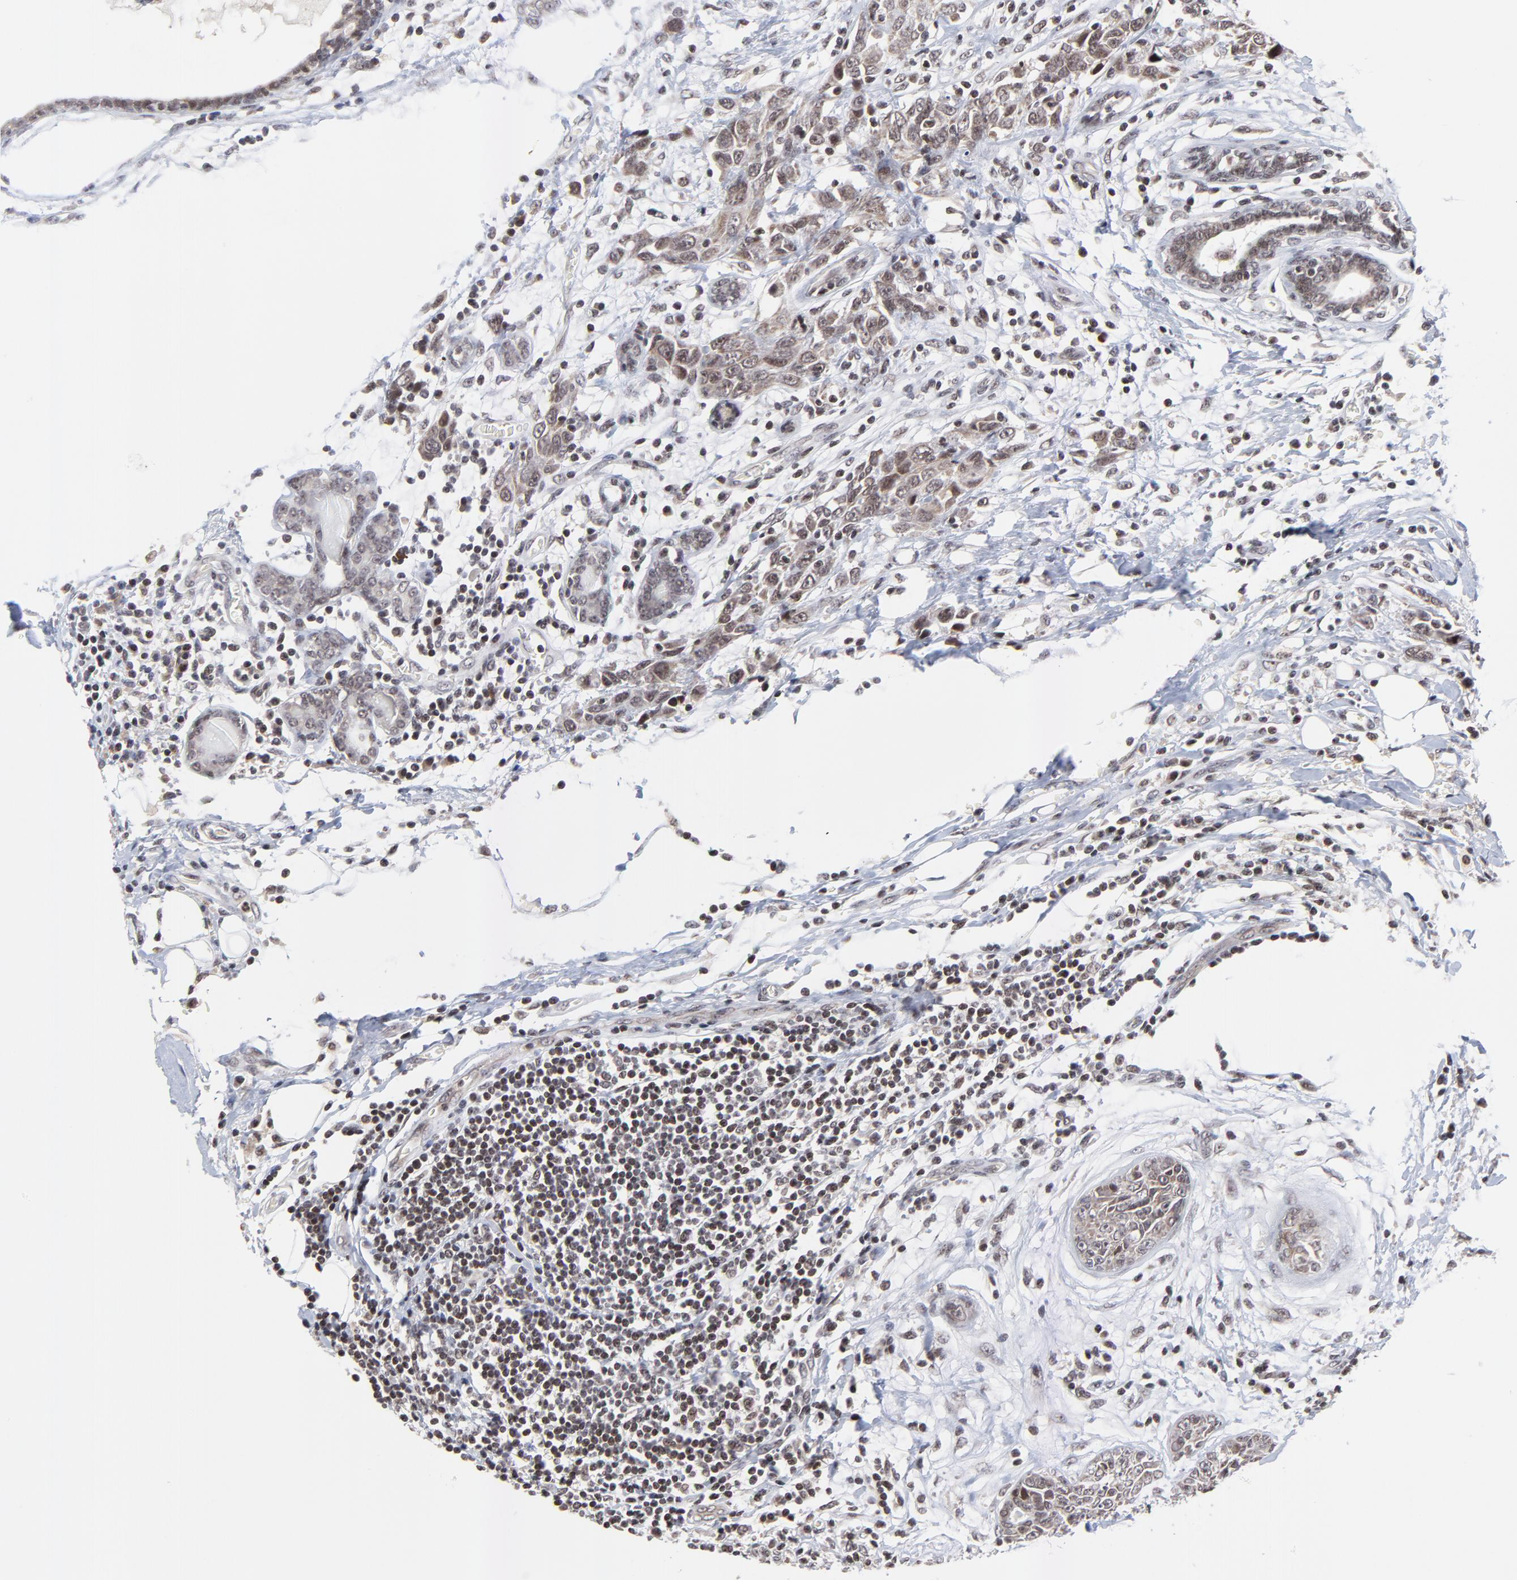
{"staining": {"intensity": "moderate", "quantity": ">75%", "location": "cytoplasmic/membranous,nuclear"}, "tissue": "breast cancer", "cell_type": "Tumor cells", "image_type": "cancer", "snomed": [{"axis": "morphology", "description": "Duct carcinoma"}, {"axis": "topography", "description": "Breast"}], "caption": "Breast intraductal carcinoma was stained to show a protein in brown. There is medium levels of moderate cytoplasmic/membranous and nuclear staining in approximately >75% of tumor cells.", "gene": "ZNF777", "patient": {"sex": "female", "age": 50}}